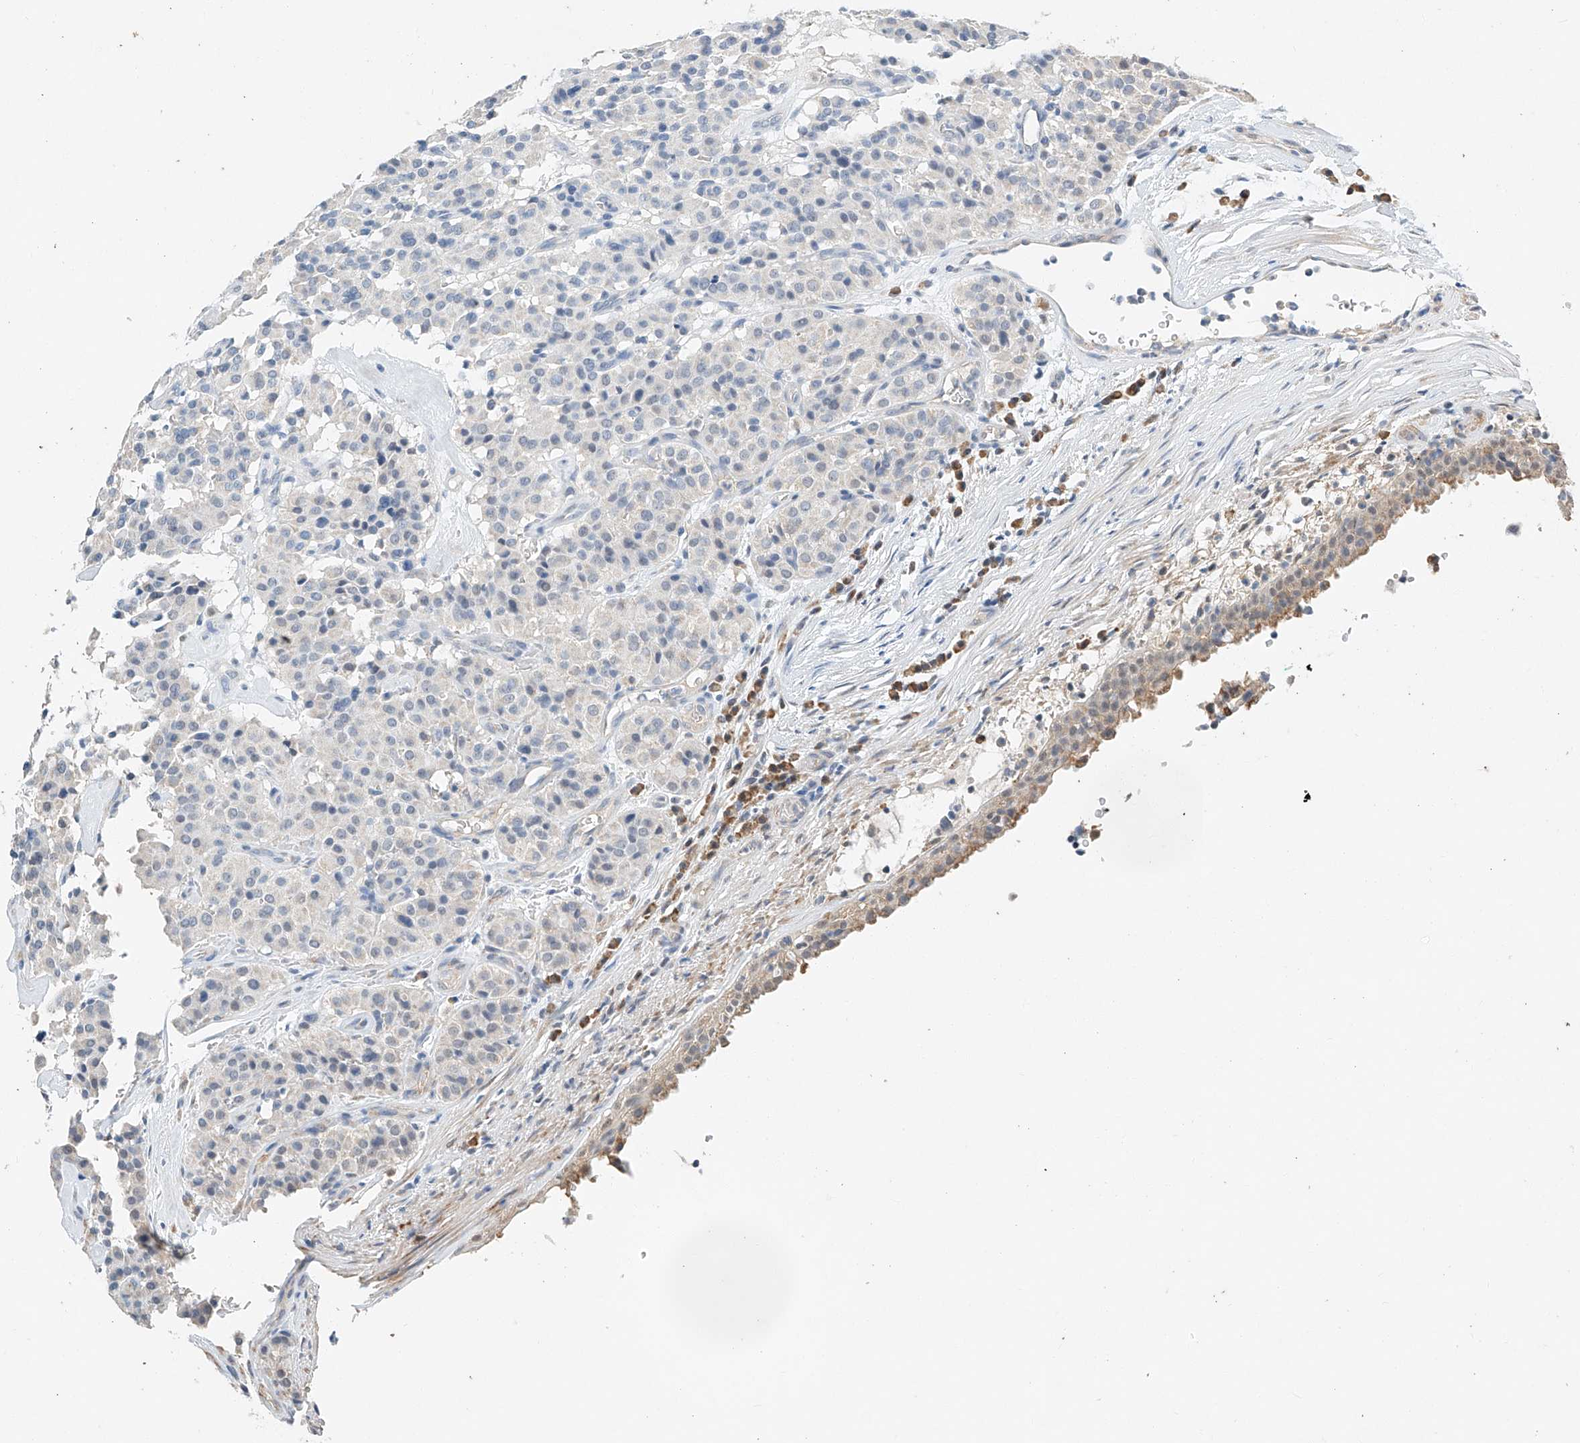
{"staining": {"intensity": "negative", "quantity": "none", "location": "none"}, "tissue": "carcinoid", "cell_type": "Tumor cells", "image_type": "cancer", "snomed": [{"axis": "morphology", "description": "Carcinoid, malignant, NOS"}, {"axis": "topography", "description": "Lung"}], "caption": "Carcinoid (malignant) was stained to show a protein in brown. There is no significant positivity in tumor cells.", "gene": "CTDP1", "patient": {"sex": "male", "age": 30}}